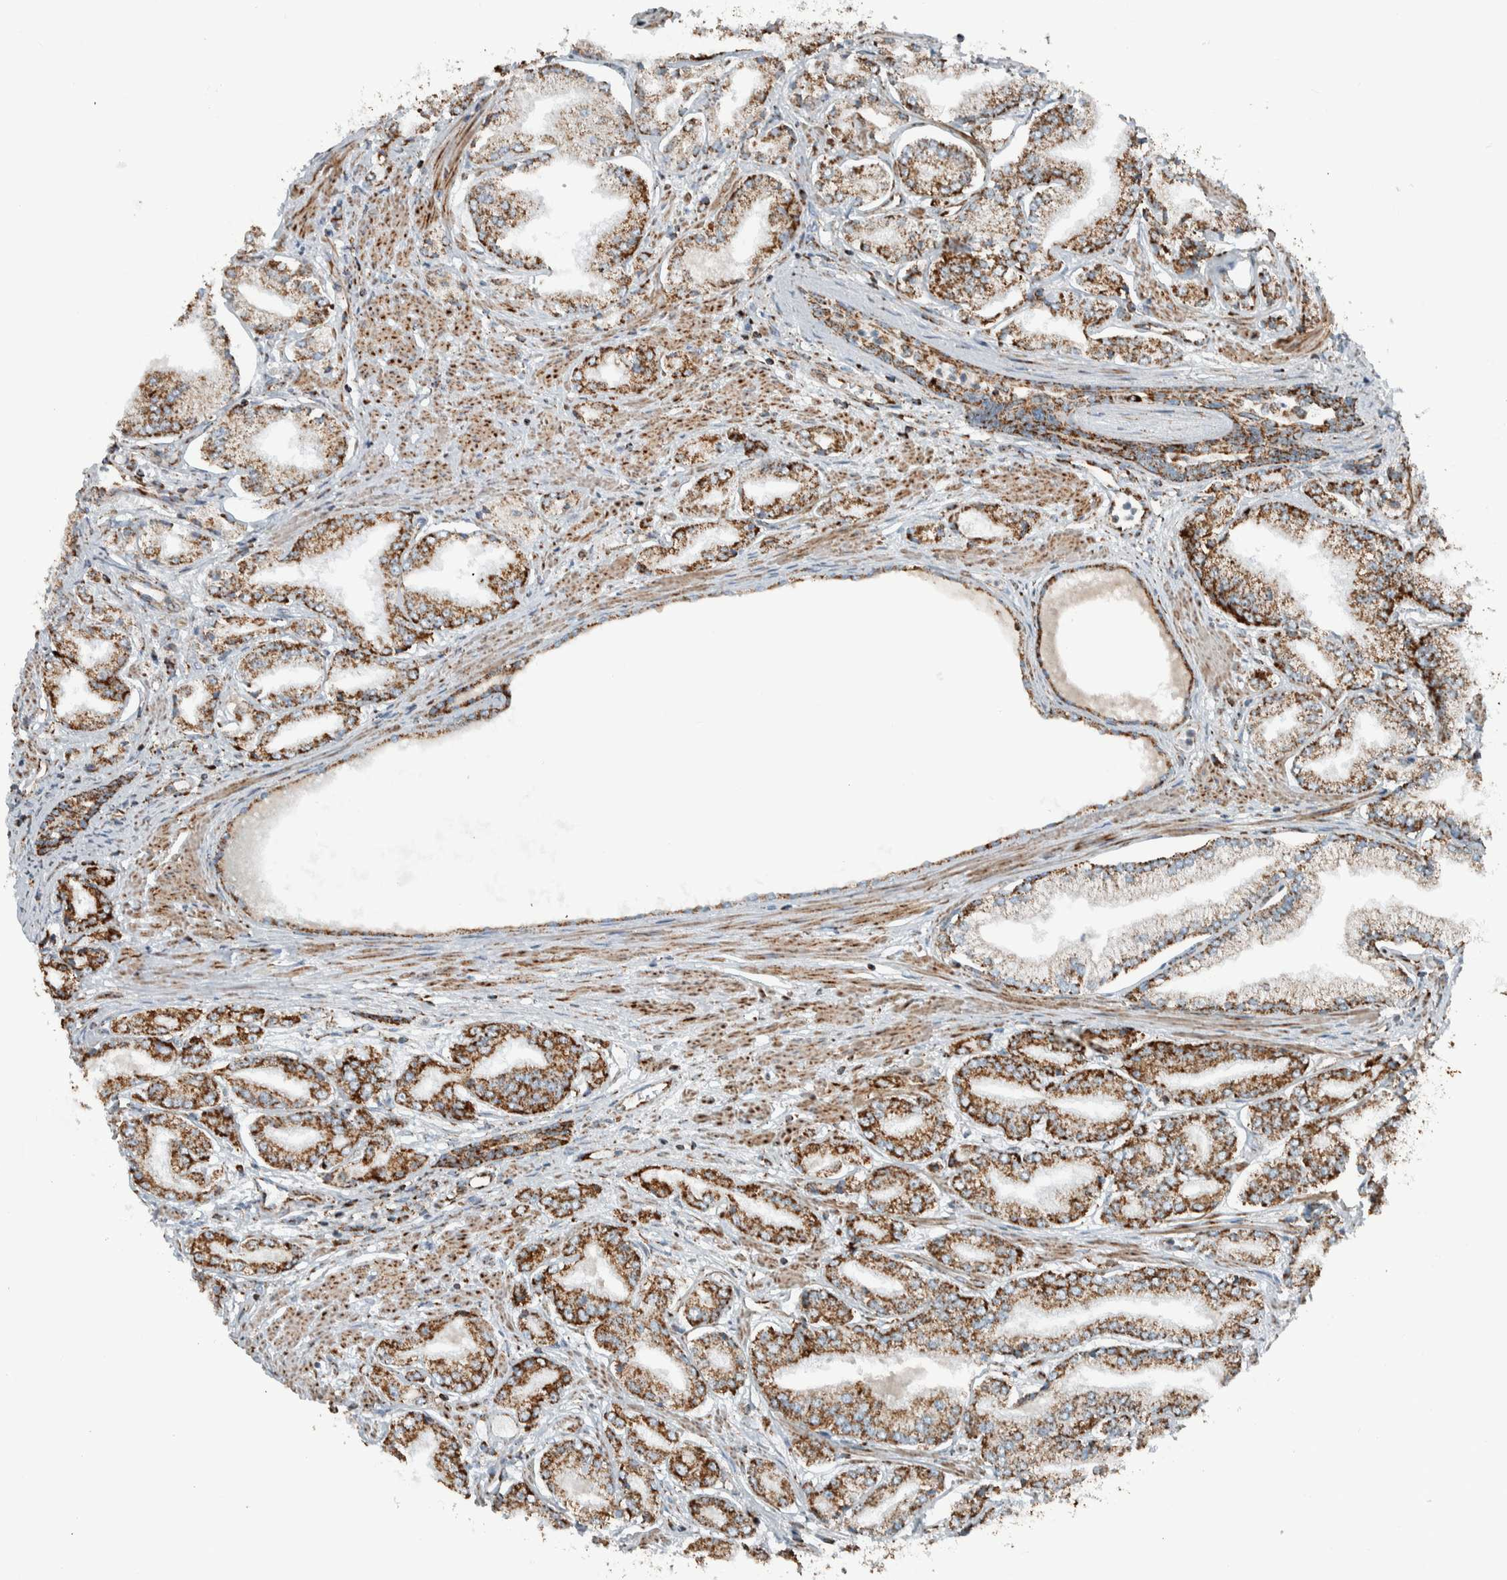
{"staining": {"intensity": "moderate", "quantity": ">75%", "location": "cytoplasmic/membranous"}, "tissue": "prostate cancer", "cell_type": "Tumor cells", "image_type": "cancer", "snomed": [{"axis": "morphology", "description": "Adenocarcinoma, Low grade"}, {"axis": "topography", "description": "Prostate"}], "caption": "Protein staining demonstrates moderate cytoplasmic/membranous staining in about >75% of tumor cells in prostate cancer (low-grade adenocarcinoma).", "gene": "CNTROB", "patient": {"sex": "male", "age": 52}}